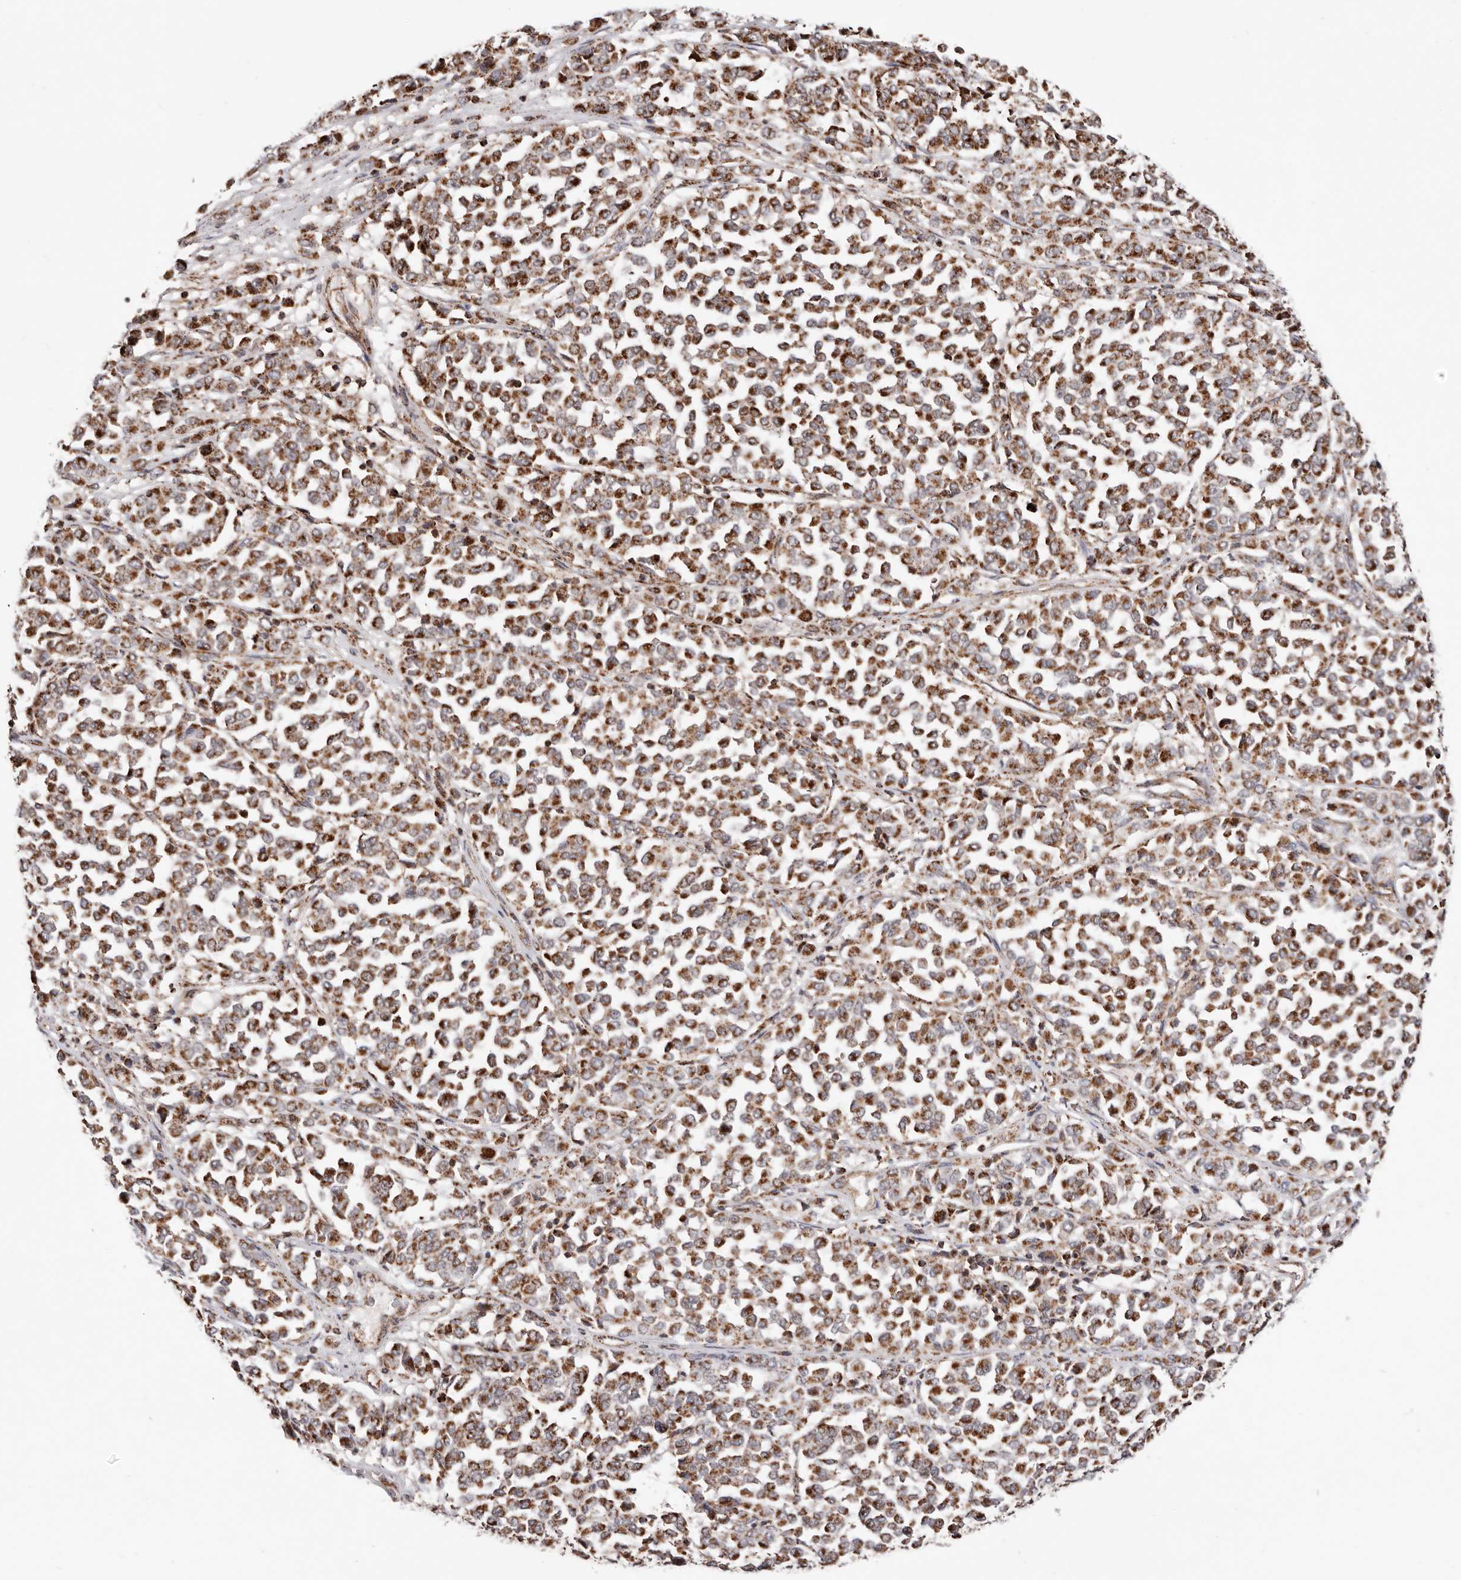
{"staining": {"intensity": "strong", "quantity": ">75%", "location": "cytoplasmic/membranous"}, "tissue": "melanoma", "cell_type": "Tumor cells", "image_type": "cancer", "snomed": [{"axis": "morphology", "description": "Malignant melanoma, Metastatic site"}, {"axis": "topography", "description": "Pancreas"}], "caption": "Human malignant melanoma (metastatic site) stained with a protein marker reveals strong staining in tumor cells.", "gene": "PRKACB", "patient": {"sex": "female", "age": 30}}